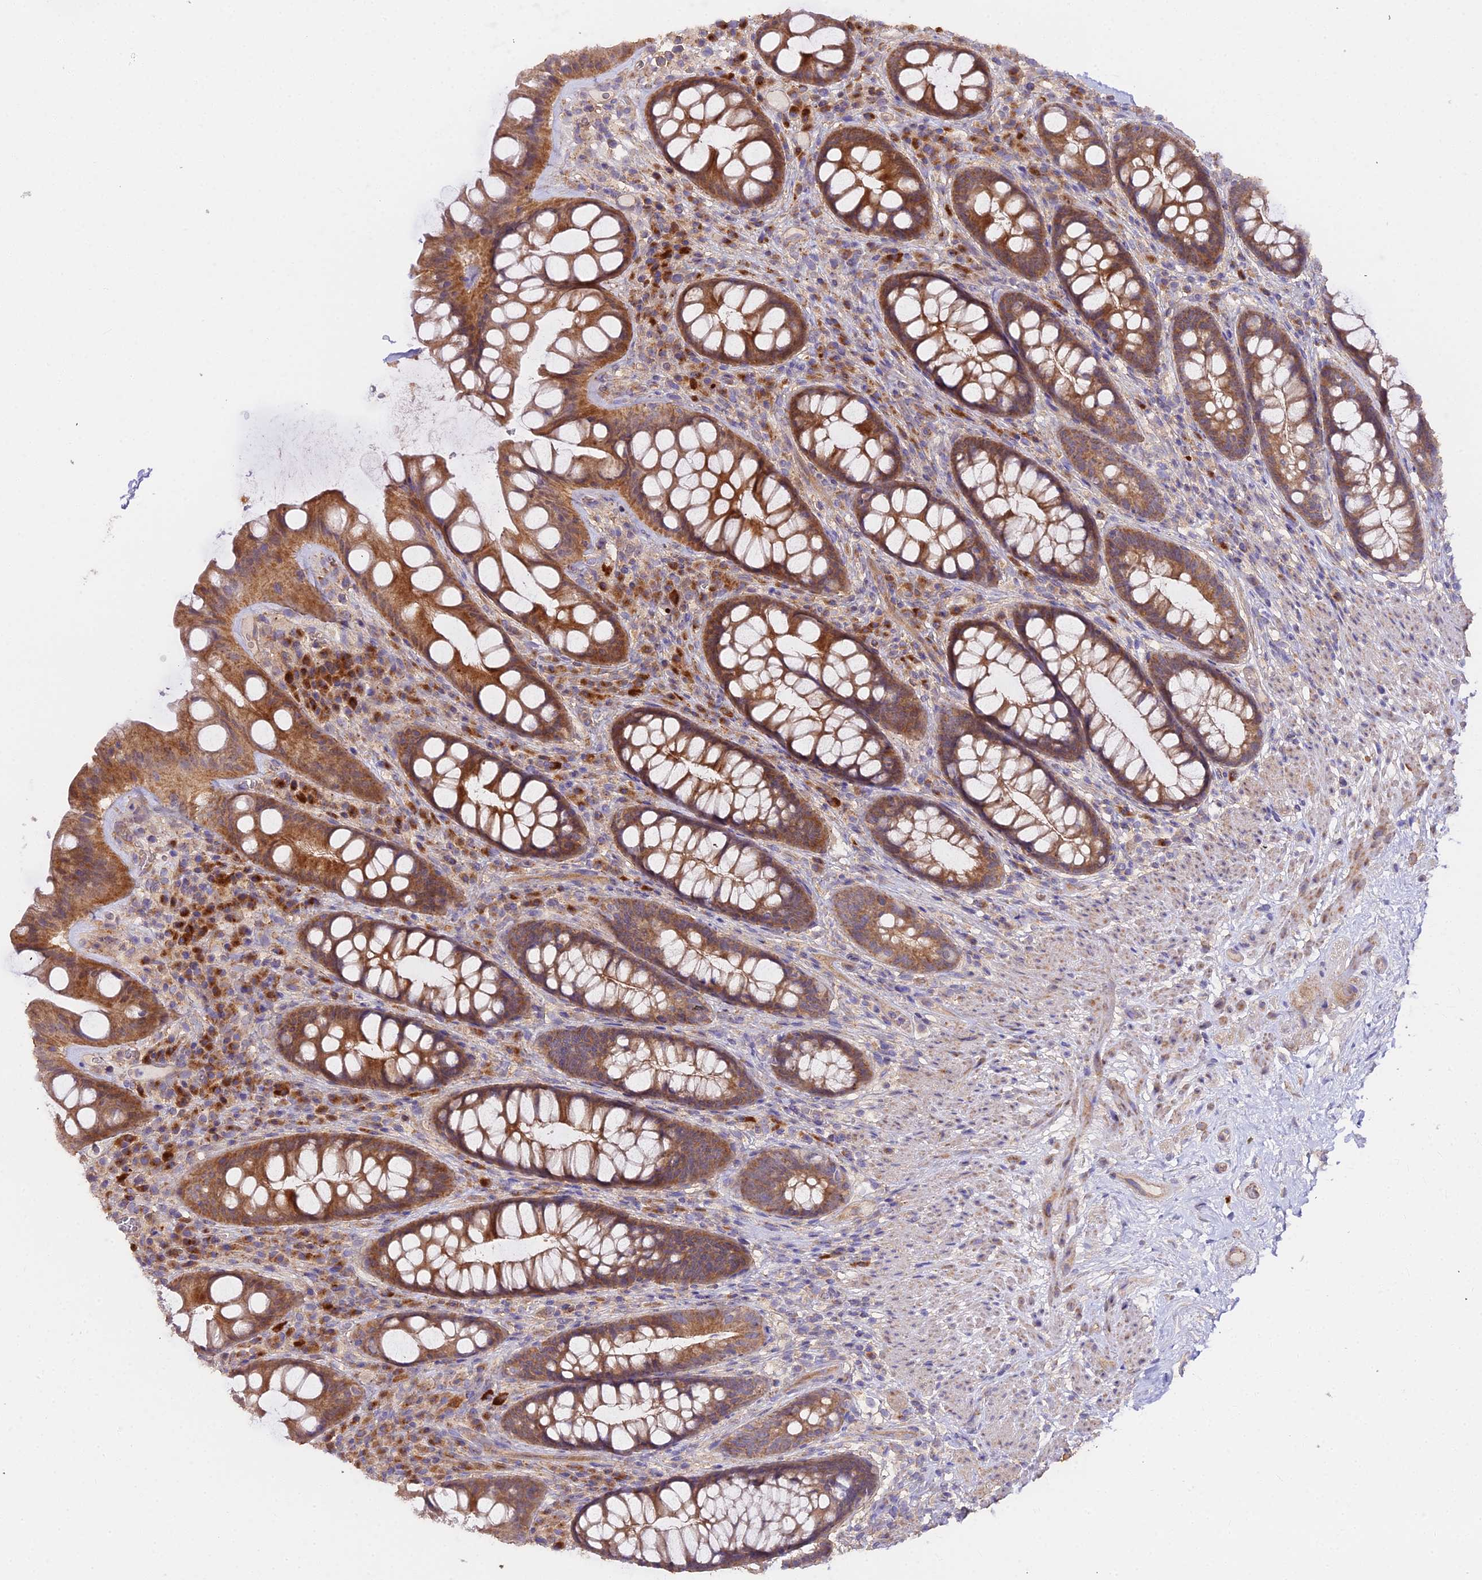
{"staining": {"intensity": "moderate", "quantity": ">75%", "location": "cytoplasmic/membranous"}, "tissue": "rectum", "cell_type": "Glandular cells", "image_type": "normal", "snomed": [{"axis": "morphology", "description": "Normal tissue, NOS"}, {"axis": "topography", "description": "Rectum"}], "caption": "The image exhibits a brown stain indicating the presence of a protein in the cytoplasmic/membranous of glandular cells in rectum. (Brightfield microscopy of DAB IHC at high magnification).", "gene": "METTL13", "patient": {"sex": "male", "age": 74}}